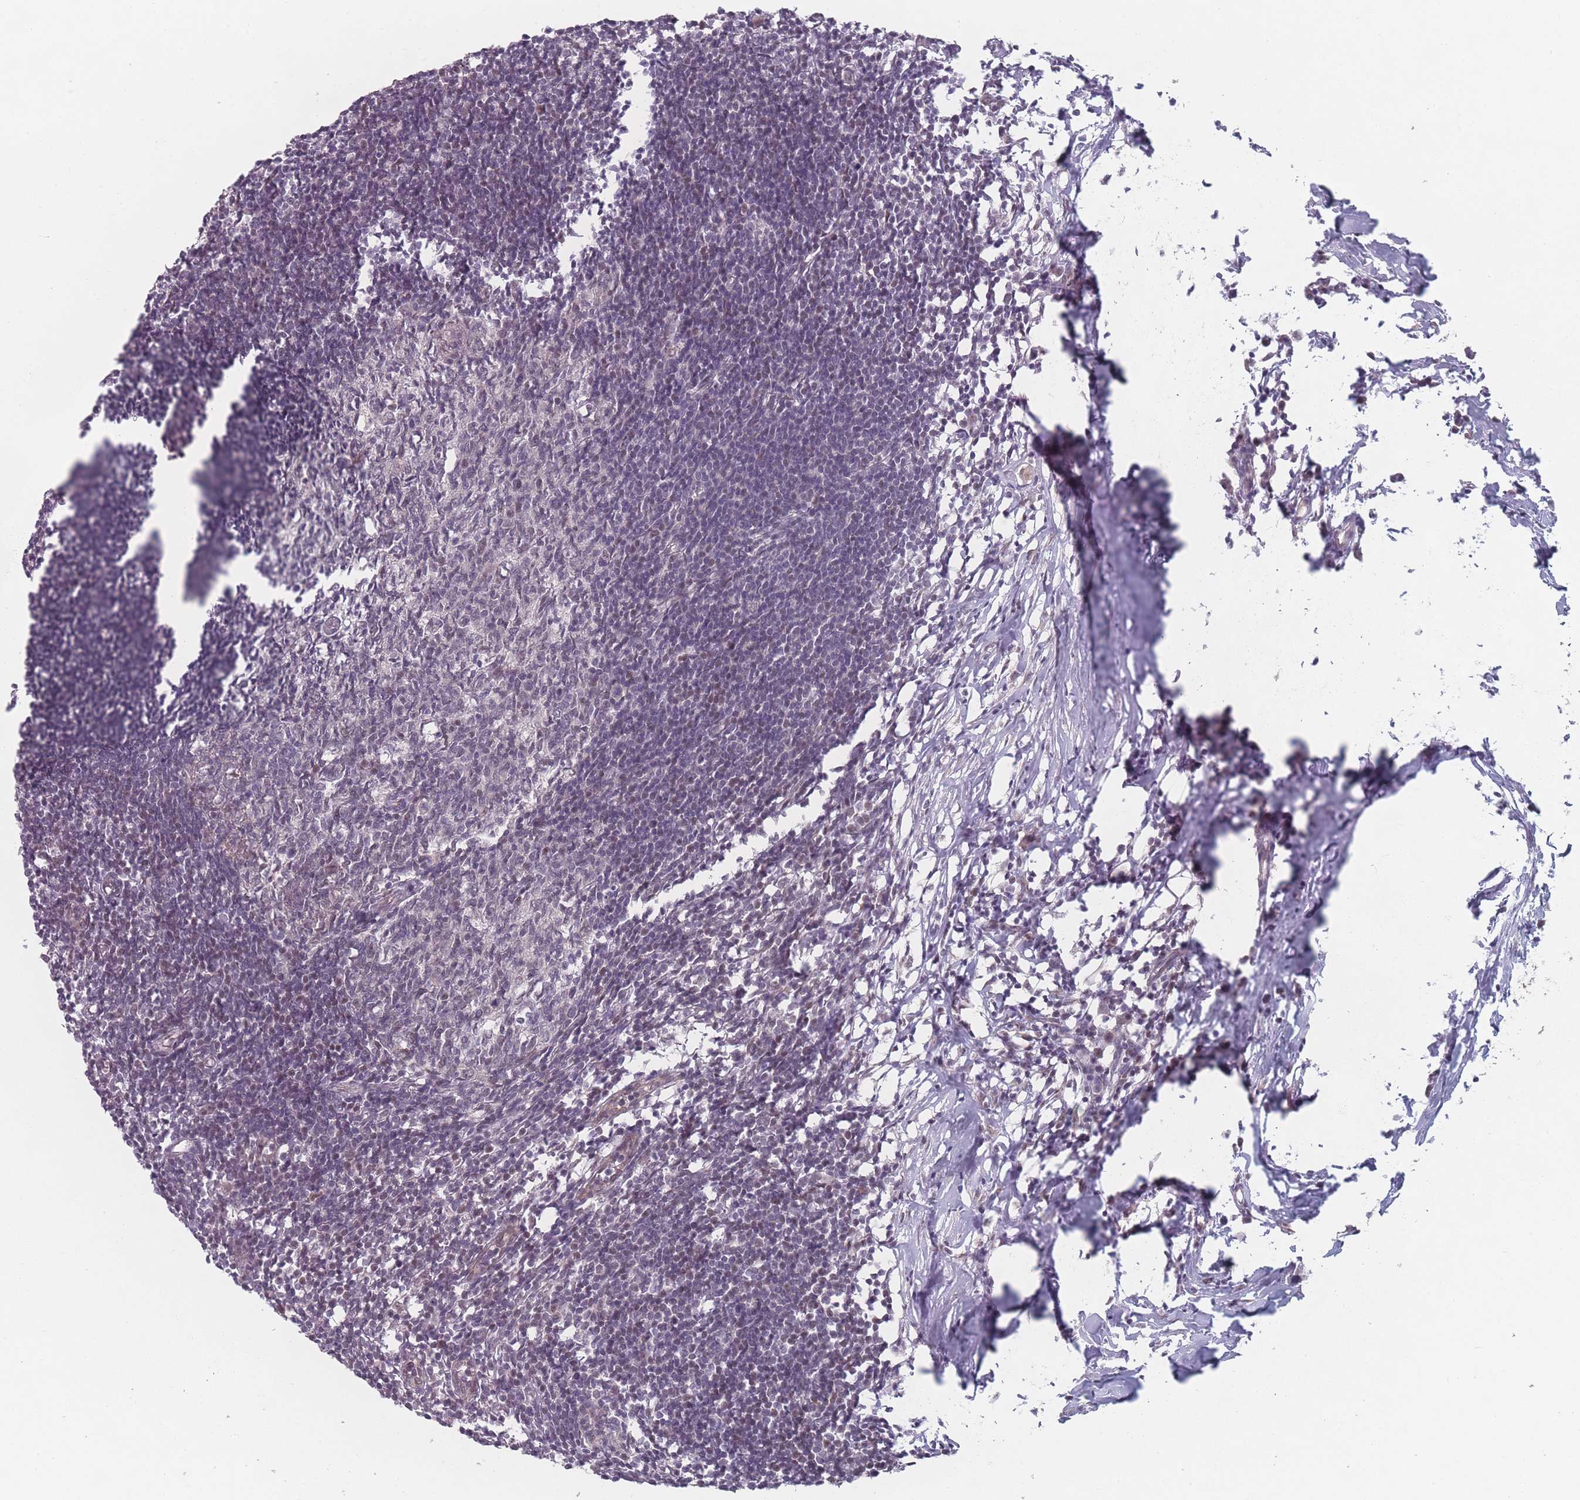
{"staining": {"intensity": "negative", "quantity": "none", "location": "none"}, "tissue": "lymph node", "cell_type": "Germinal center cells", "image_type": "normal", "snomed": [{"axis": "morphology", "description": "Normal tissue, NOS"}, {"axis": "morphology", "description": "Malignant melanoma, Metastatic site"}, {"axis": "topography", "description": "Lymph node"}], "caption": "Immunohistochemical staining of normal lymph node reveals no significant expression in germinal center cells. (IHC, brightfield microscopy, high magnification).", "gene": "ZC3H14", "patient": {"sex": "male", "age": 41}}